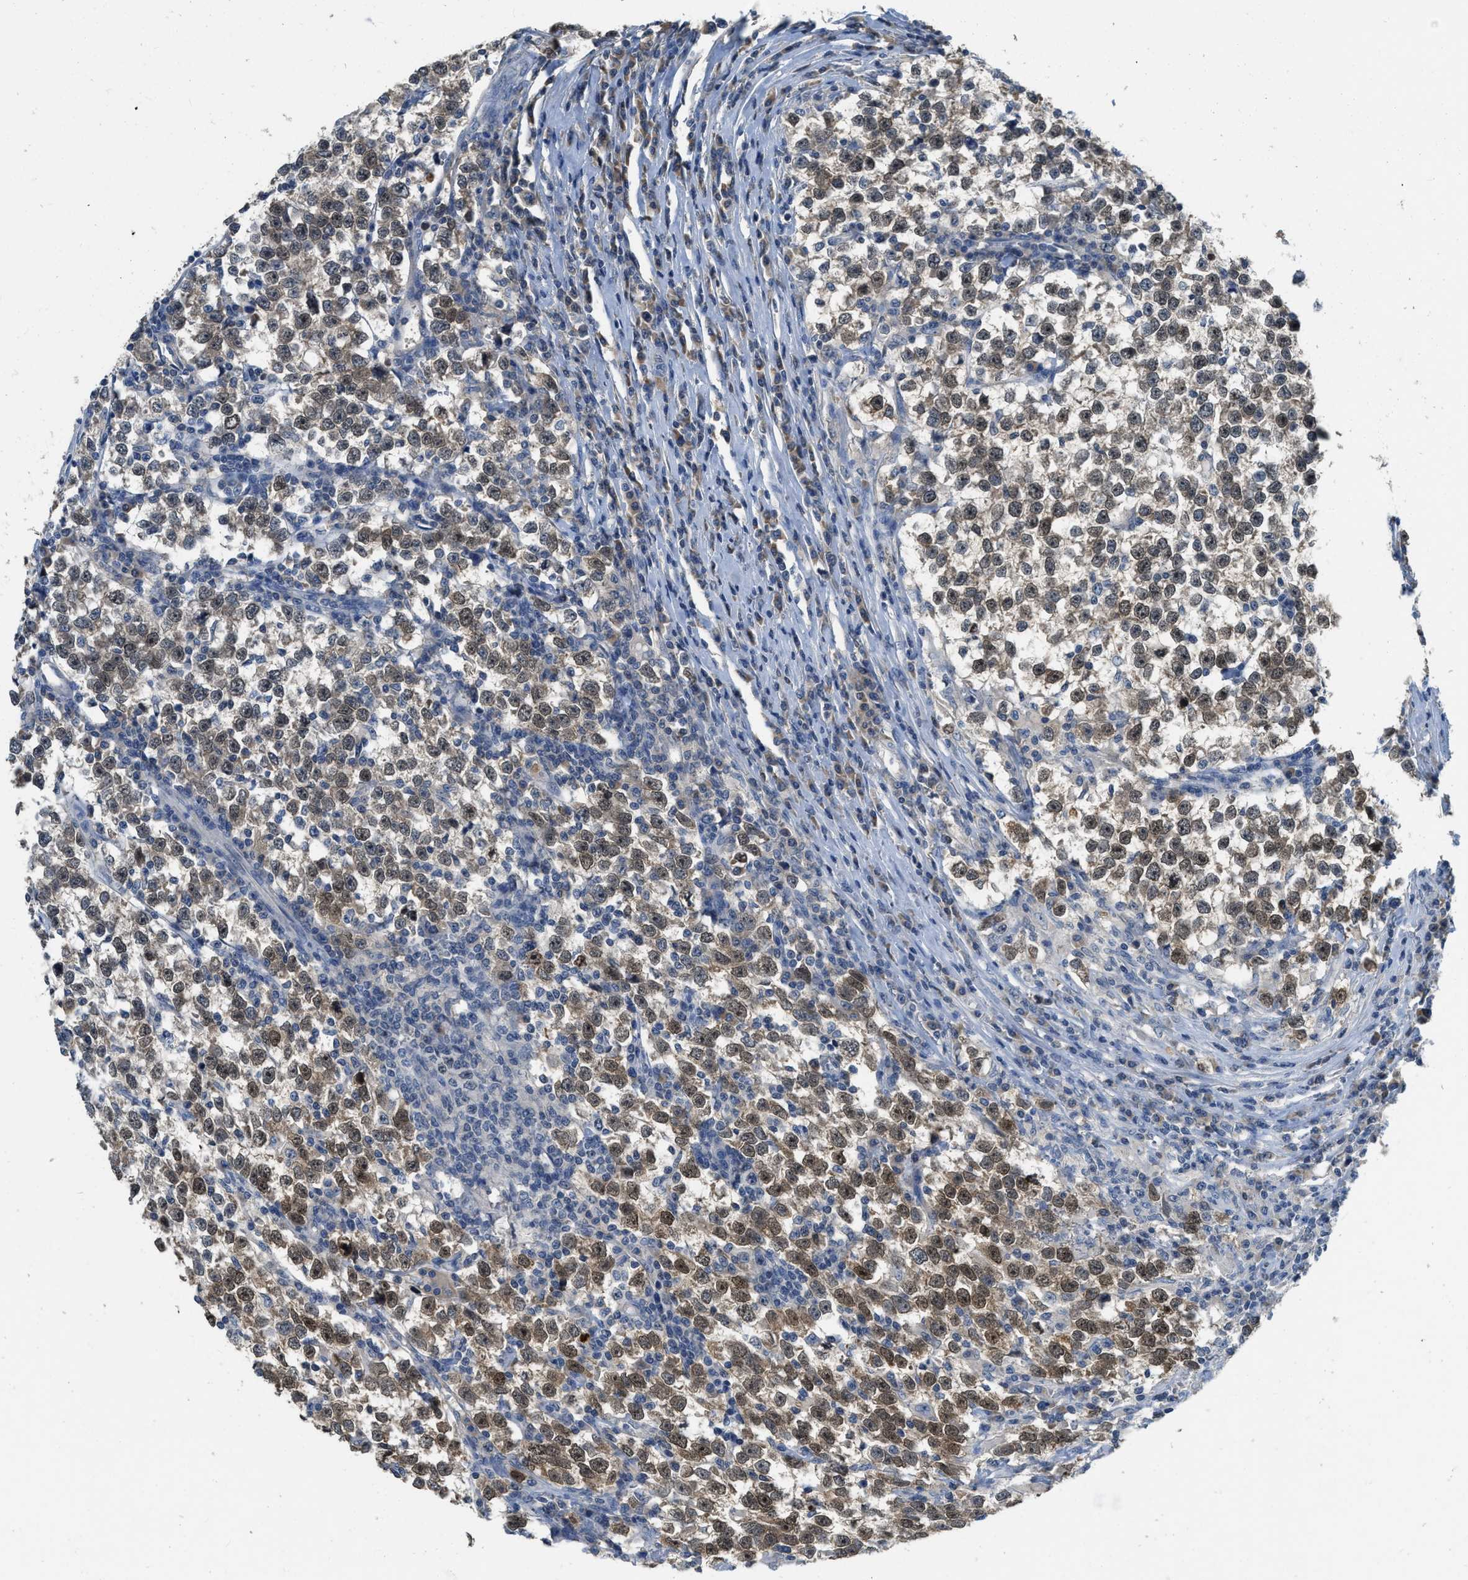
{"staining": {"intensity": "moderate", "quantity": ">75%", "location": "nuclear"}, "tissue": "testis cancer", "cell_type": "Tumor cells", "image_type": "cancer", "snomed": [{"axis": "morphology", "description": "Normal tissue, NOS"}, {"axis": "morphology", "description": "Seminoma, NOS"}, {"axis": "topography", "description": "Testis"}], "caption": "DAB (3,3'-diaminobenzidine) immunohistochemical staining of testis cancer displays moderate nuclear protein positivity in about >75% of tumor cells.", "gene": "MIS18A", "patient": {"sex": "male", "age": 43}}